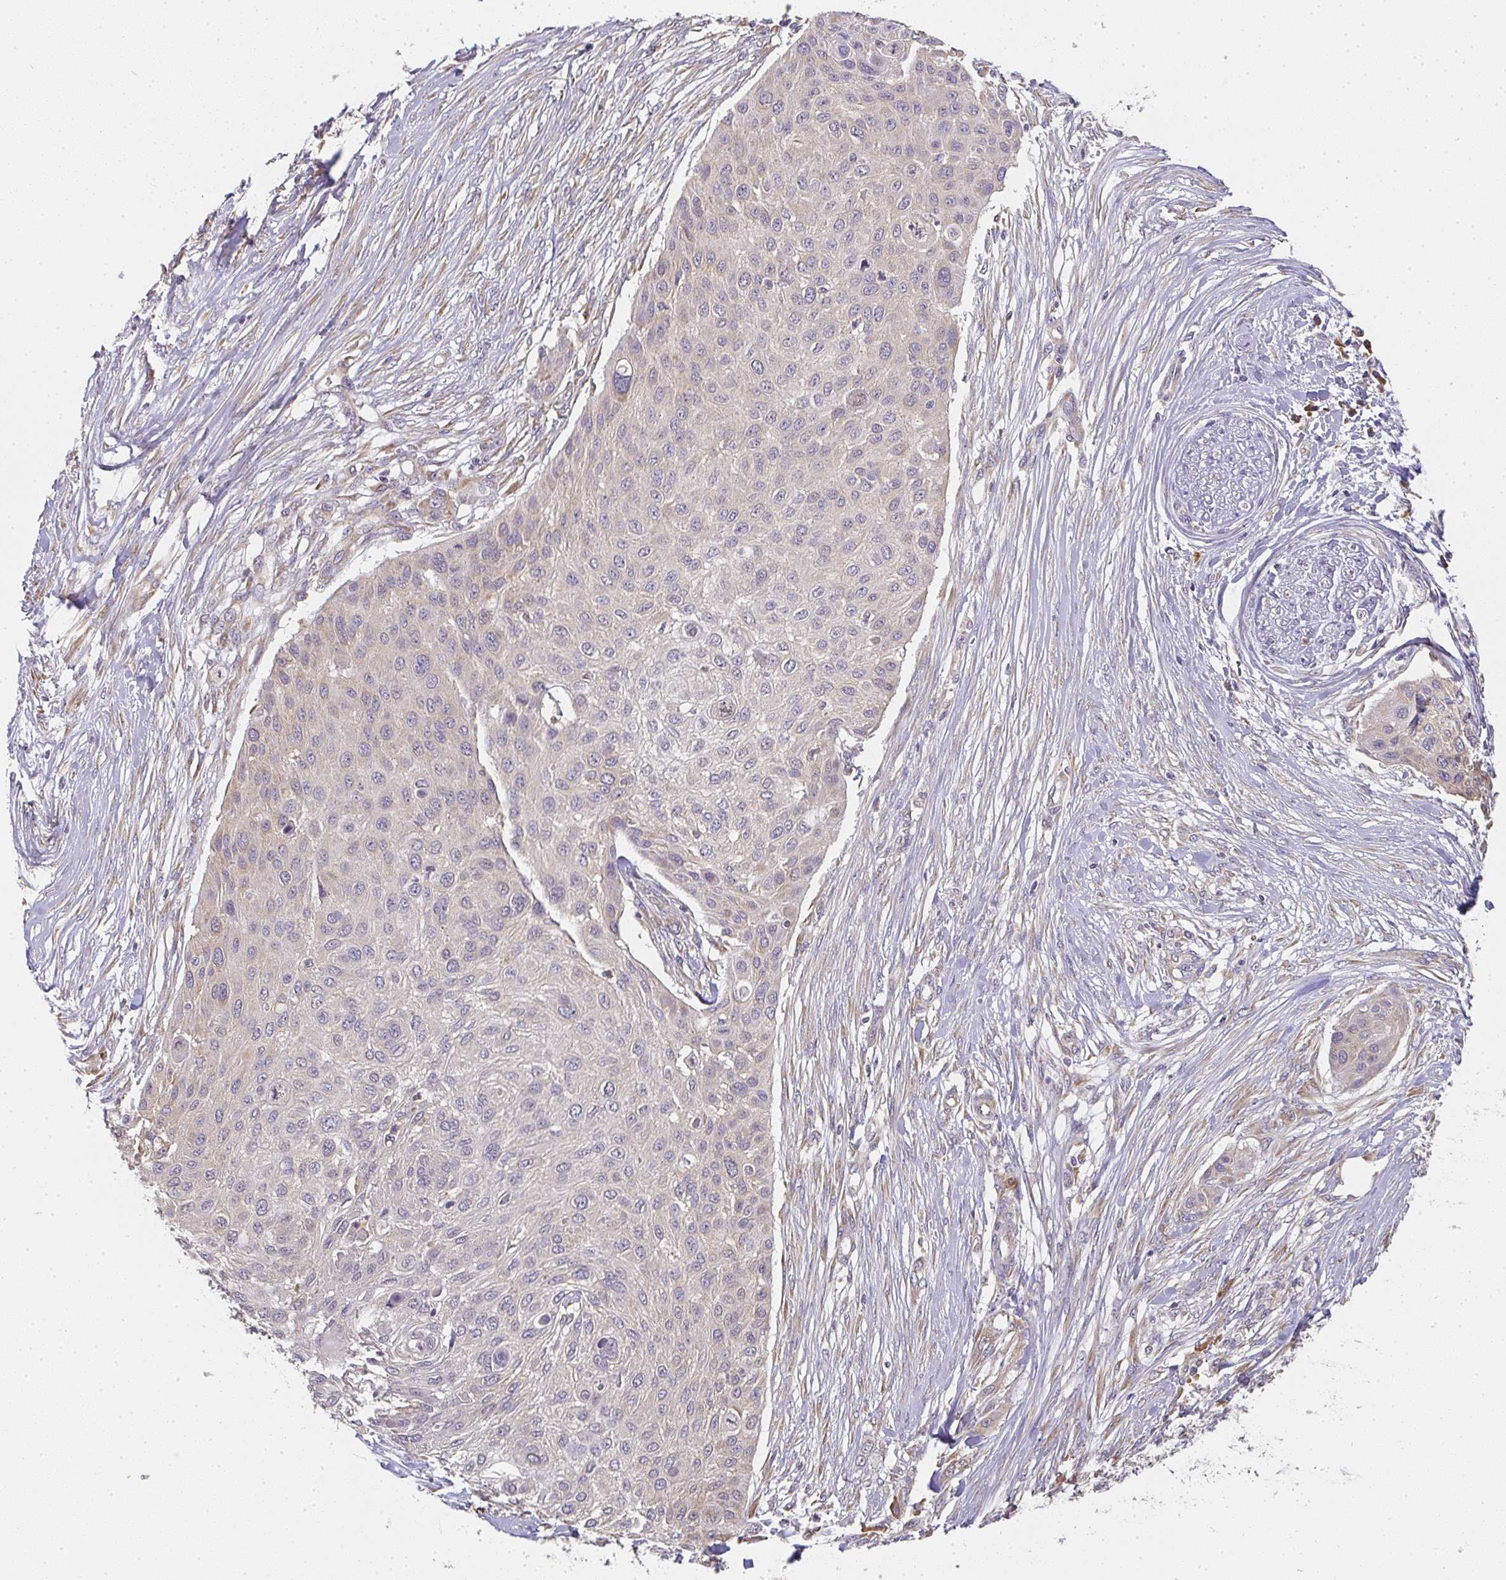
{"staining": {"intensity": "weak", "quantity": "25%-75%", "location": "cytoplasmic/membranous"}, "tissue": "skin cancer", "cell_type": "Tumor cells", "image_type": "cancer", "snomed": [{"axis": "morphology", "description": "Squamous cell carcinoma, NOS"}, {"axis": "topography", "description": "Skin"}], "caption": "Immunohistochemistry micrograph of neoplastic tissue: human skin cancer (squamous cell carcinoma) stained using IHC demonstrates low levels of weak protein expression localized specifically in the cytoplasmic/membranous of tumor cells, appearing as a cytoplasmic/membranous brown color.", "gene": "SLC35B3", "patient": {"sex": "female", "age": 87}}